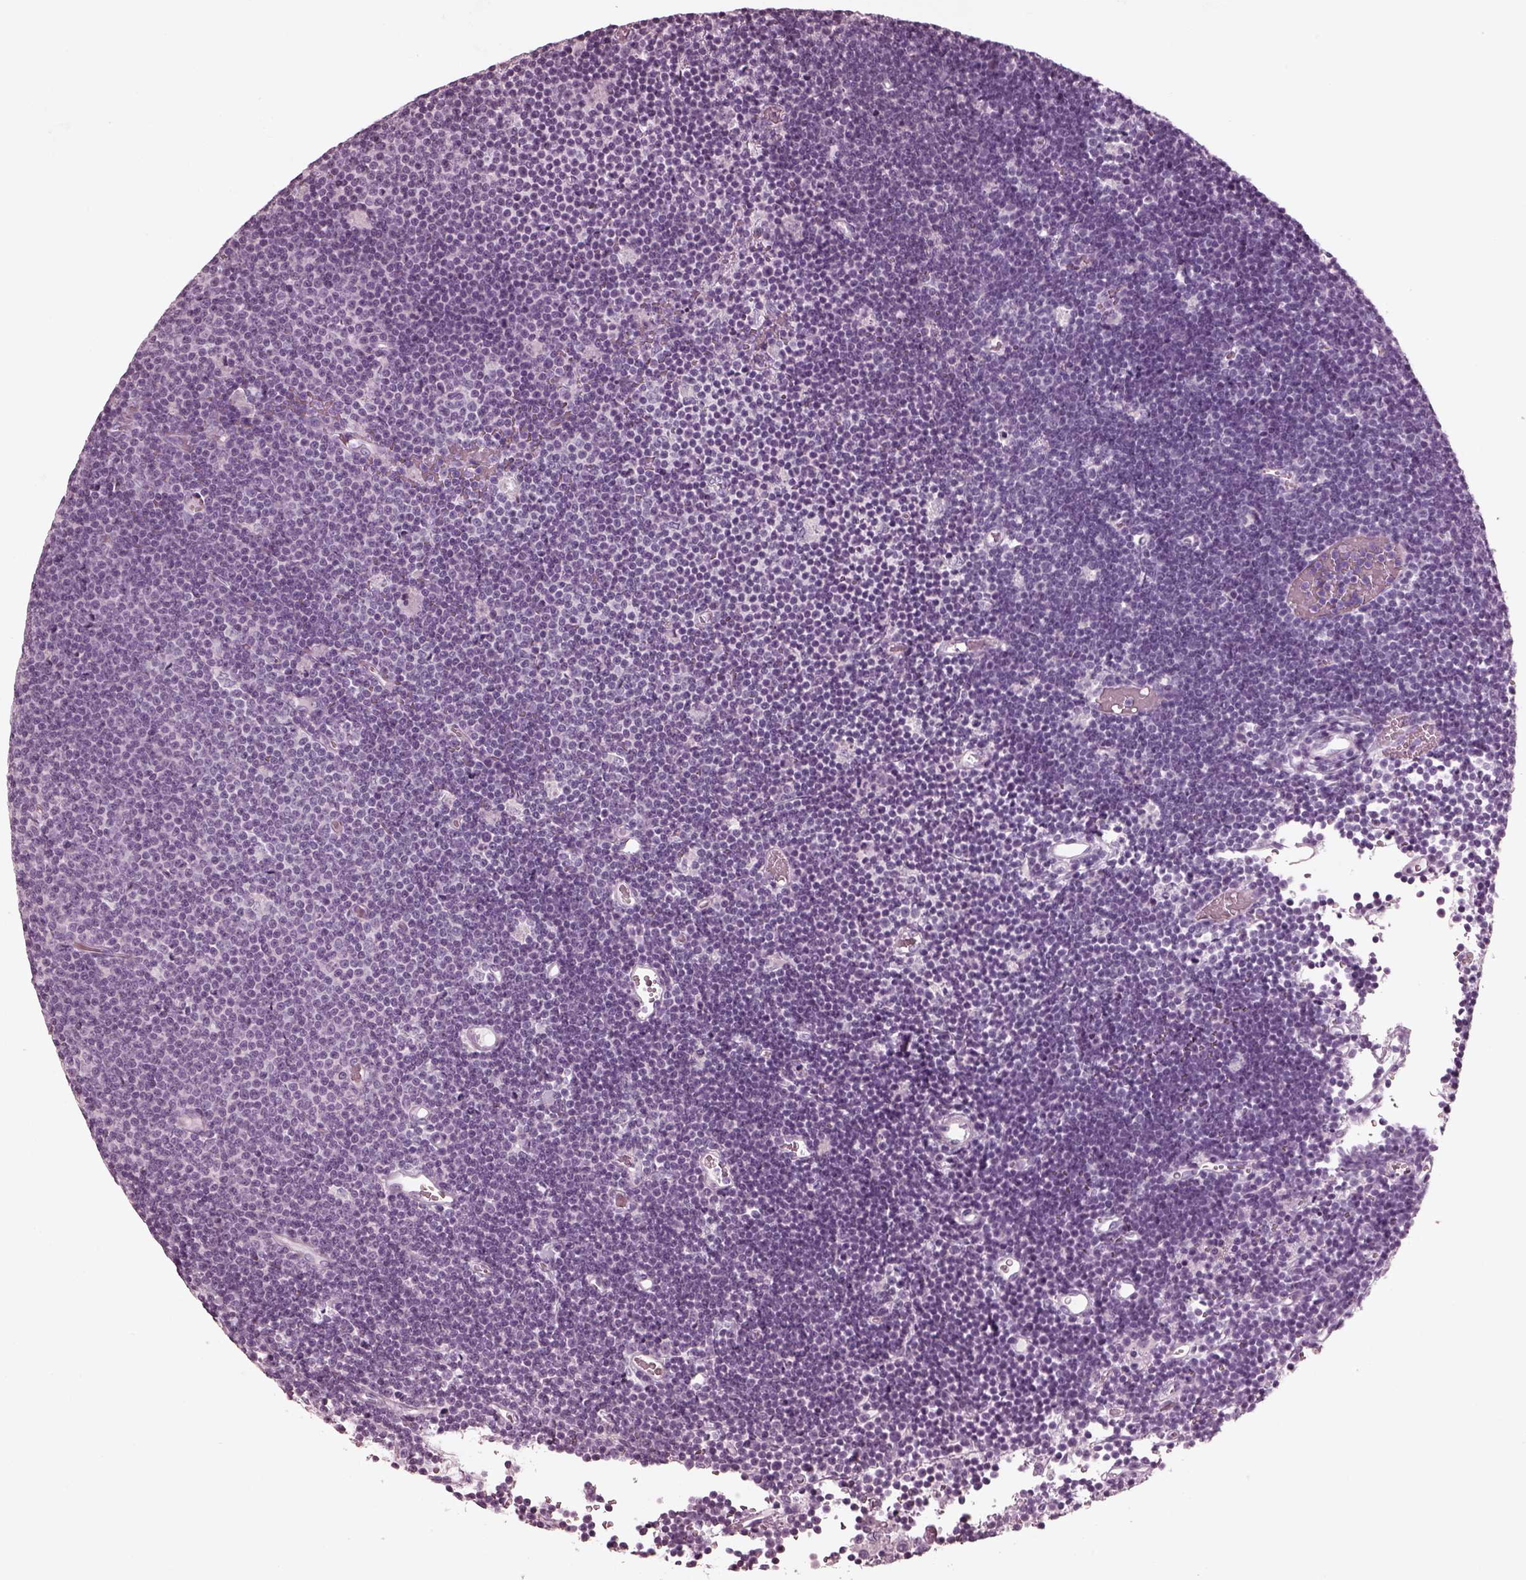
{"staining": {"intensity": "negative", "quantity": "none", "location": "none"}, "tissue": "lymphoma", "cell_type": "Tumor cells", "image_type": "cancer", "snomed": [{"axis": "morphology", "description": "Malignant lymphoma, non-Hodgkin's type, Low grade"}, {"axis": "topography", "description": "Brain"}], "caption": "IHC photomicrograph of human low-grade malignant lymphoma, non-Hodgkin's type stained for a protein (brown), which demonstrates no expression in tumor cells.", "gene": "GRM6", "patient": {"sex": "female", "age": 66}}